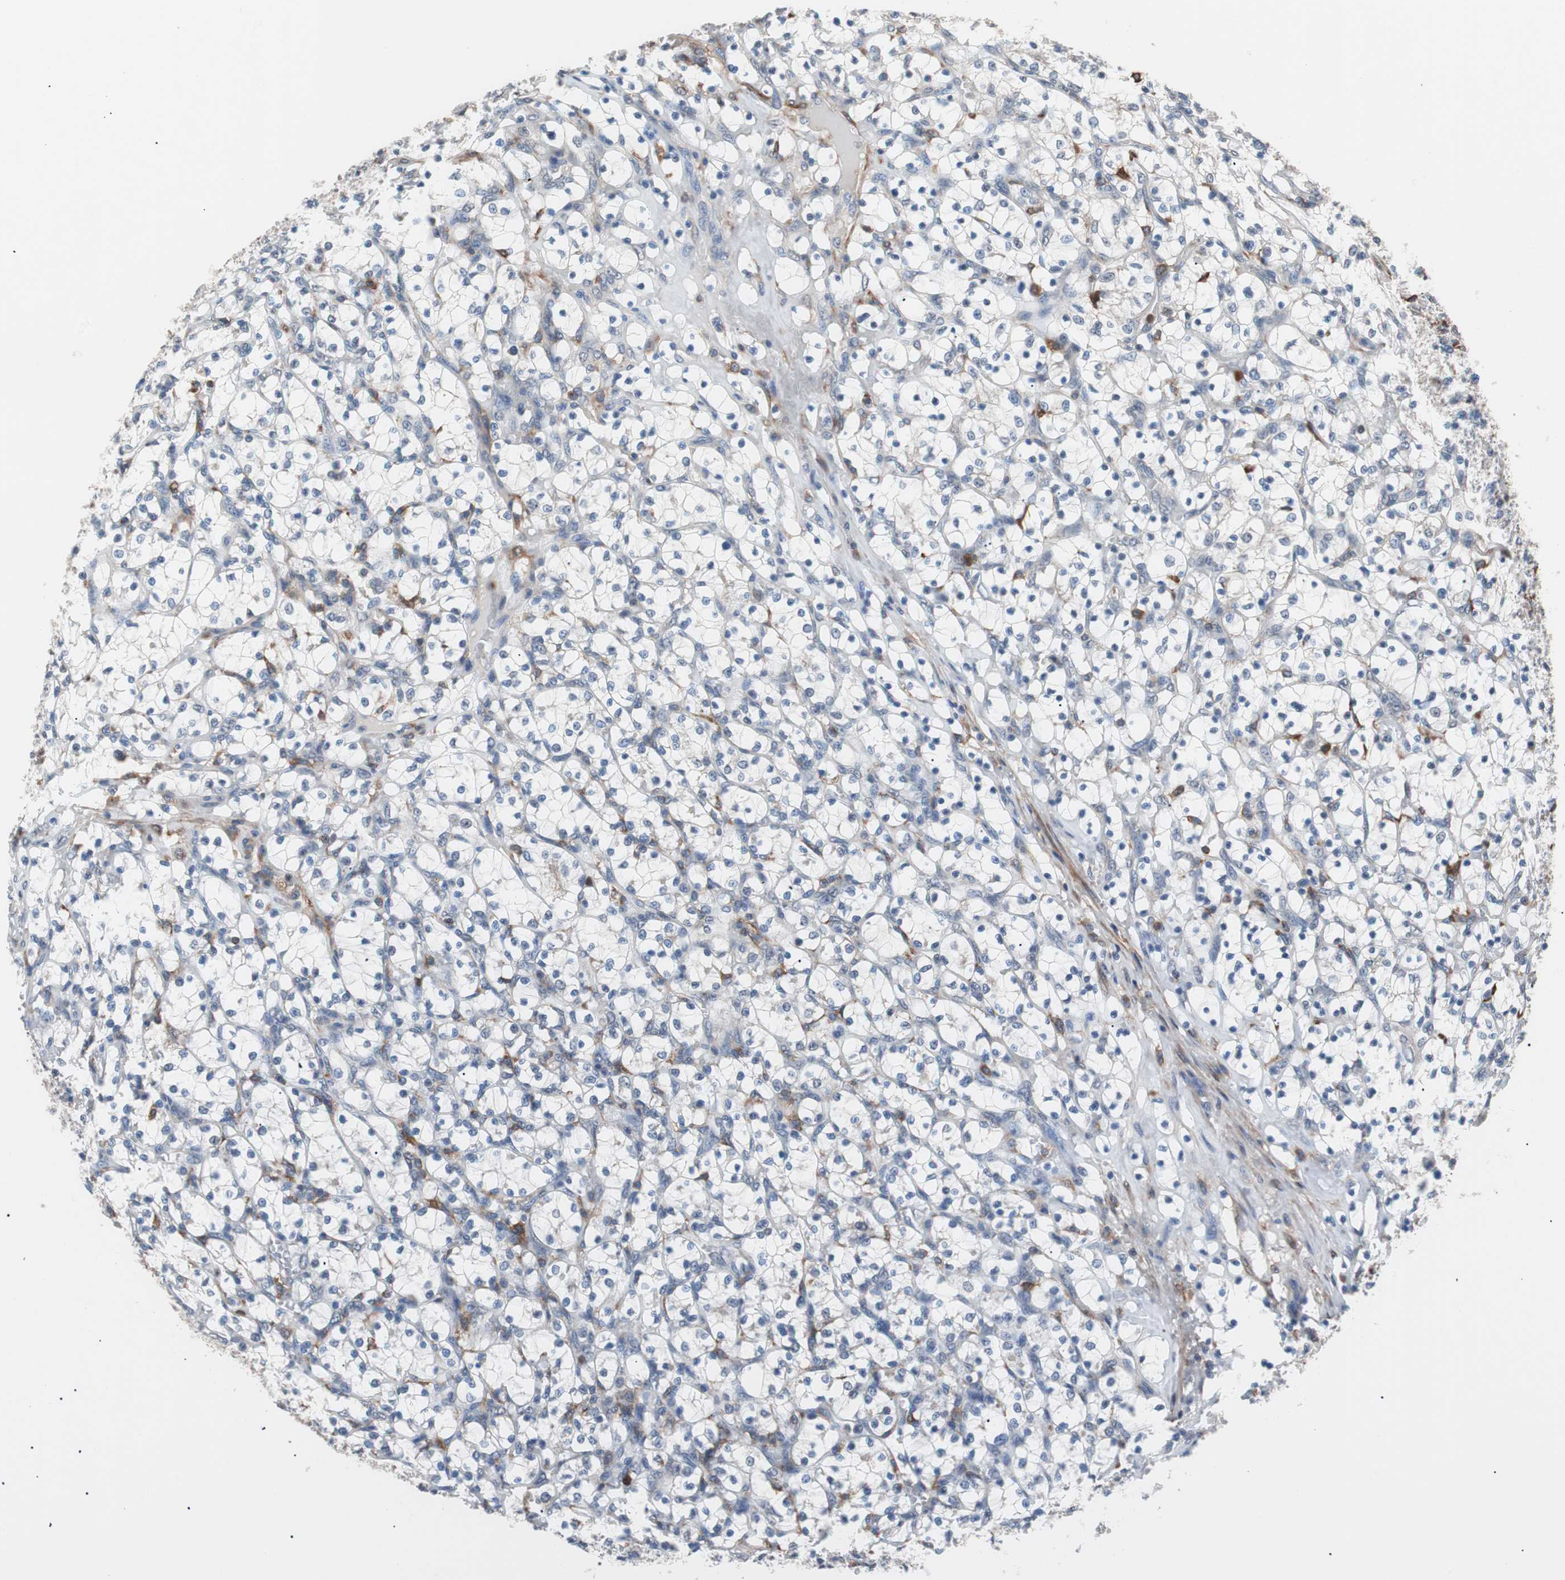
{"staining": {"intensity": "weak", "quantity": "<25%", "location": "cytoplasmic/membranous"}, "tissue": "renal cancer", "cell_type": "Tumor cells", "image_type": "cancer", "snomed": [{"axis": "morphology", "description": "Adenocarcinoma, NOS"}, {"axis": "topography", "description": "Kidney"}], "caption": "IHC histopathology image of neoplastic tissue: human renal cancer (adenocarcinoma) stained with DAB (3,3'-diaminobenzidine) shows no significant protein positivity in tumor cells.", "gene": "LITAF", "patient": {"sex": "female", "age": 69}}